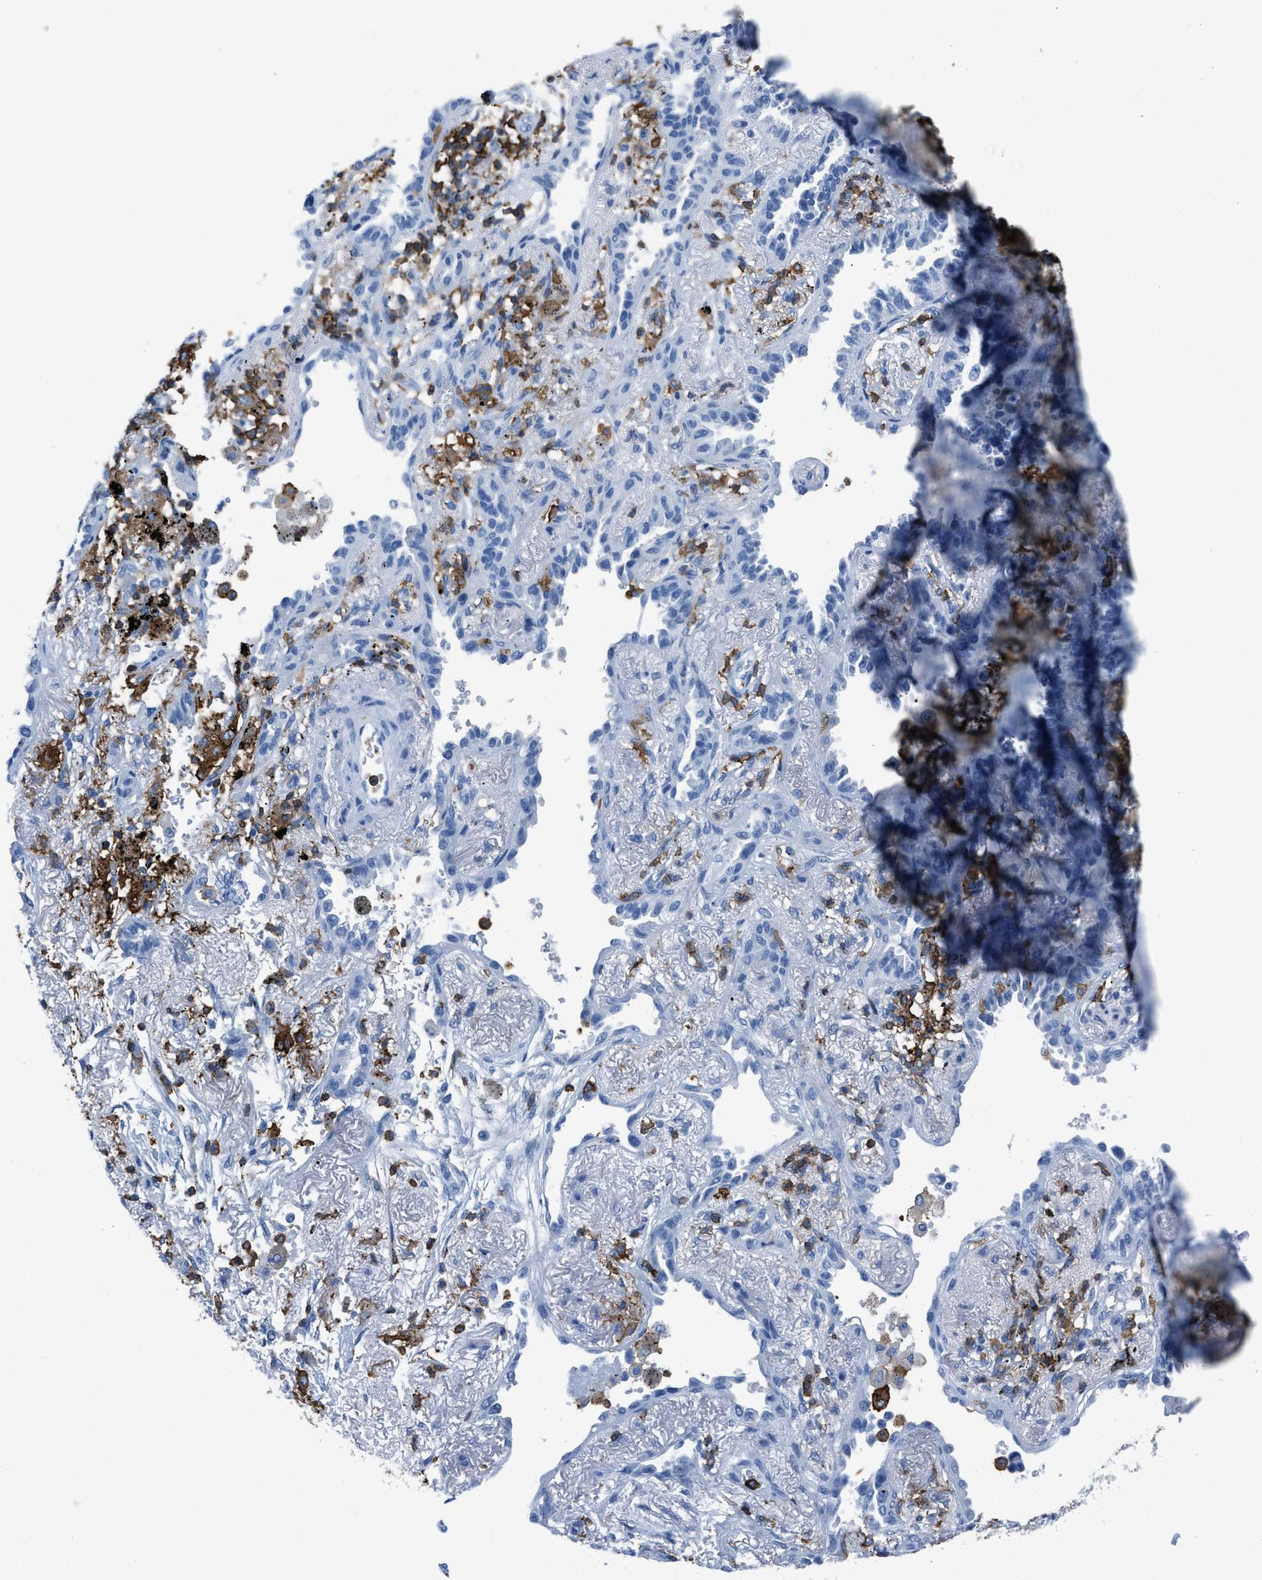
{"staining": {"intensity": "negative", "quantity": "none", "location": "none"}, "tissue": "lung cancer", "cell_type": "Tumor cells", "image_type": "cancer", "snomed": [{"axis": "morphology", "description": "Adenocarcinoma, NOS"}, {"axis": "topography", "description": "Lung"}], "caption": "This is an IHC micrograph of adenocarcinoma (lung). There is no staining in tumor cells.", "gene": "LSP1", "patient": {"sex": "male", "age": 59}}